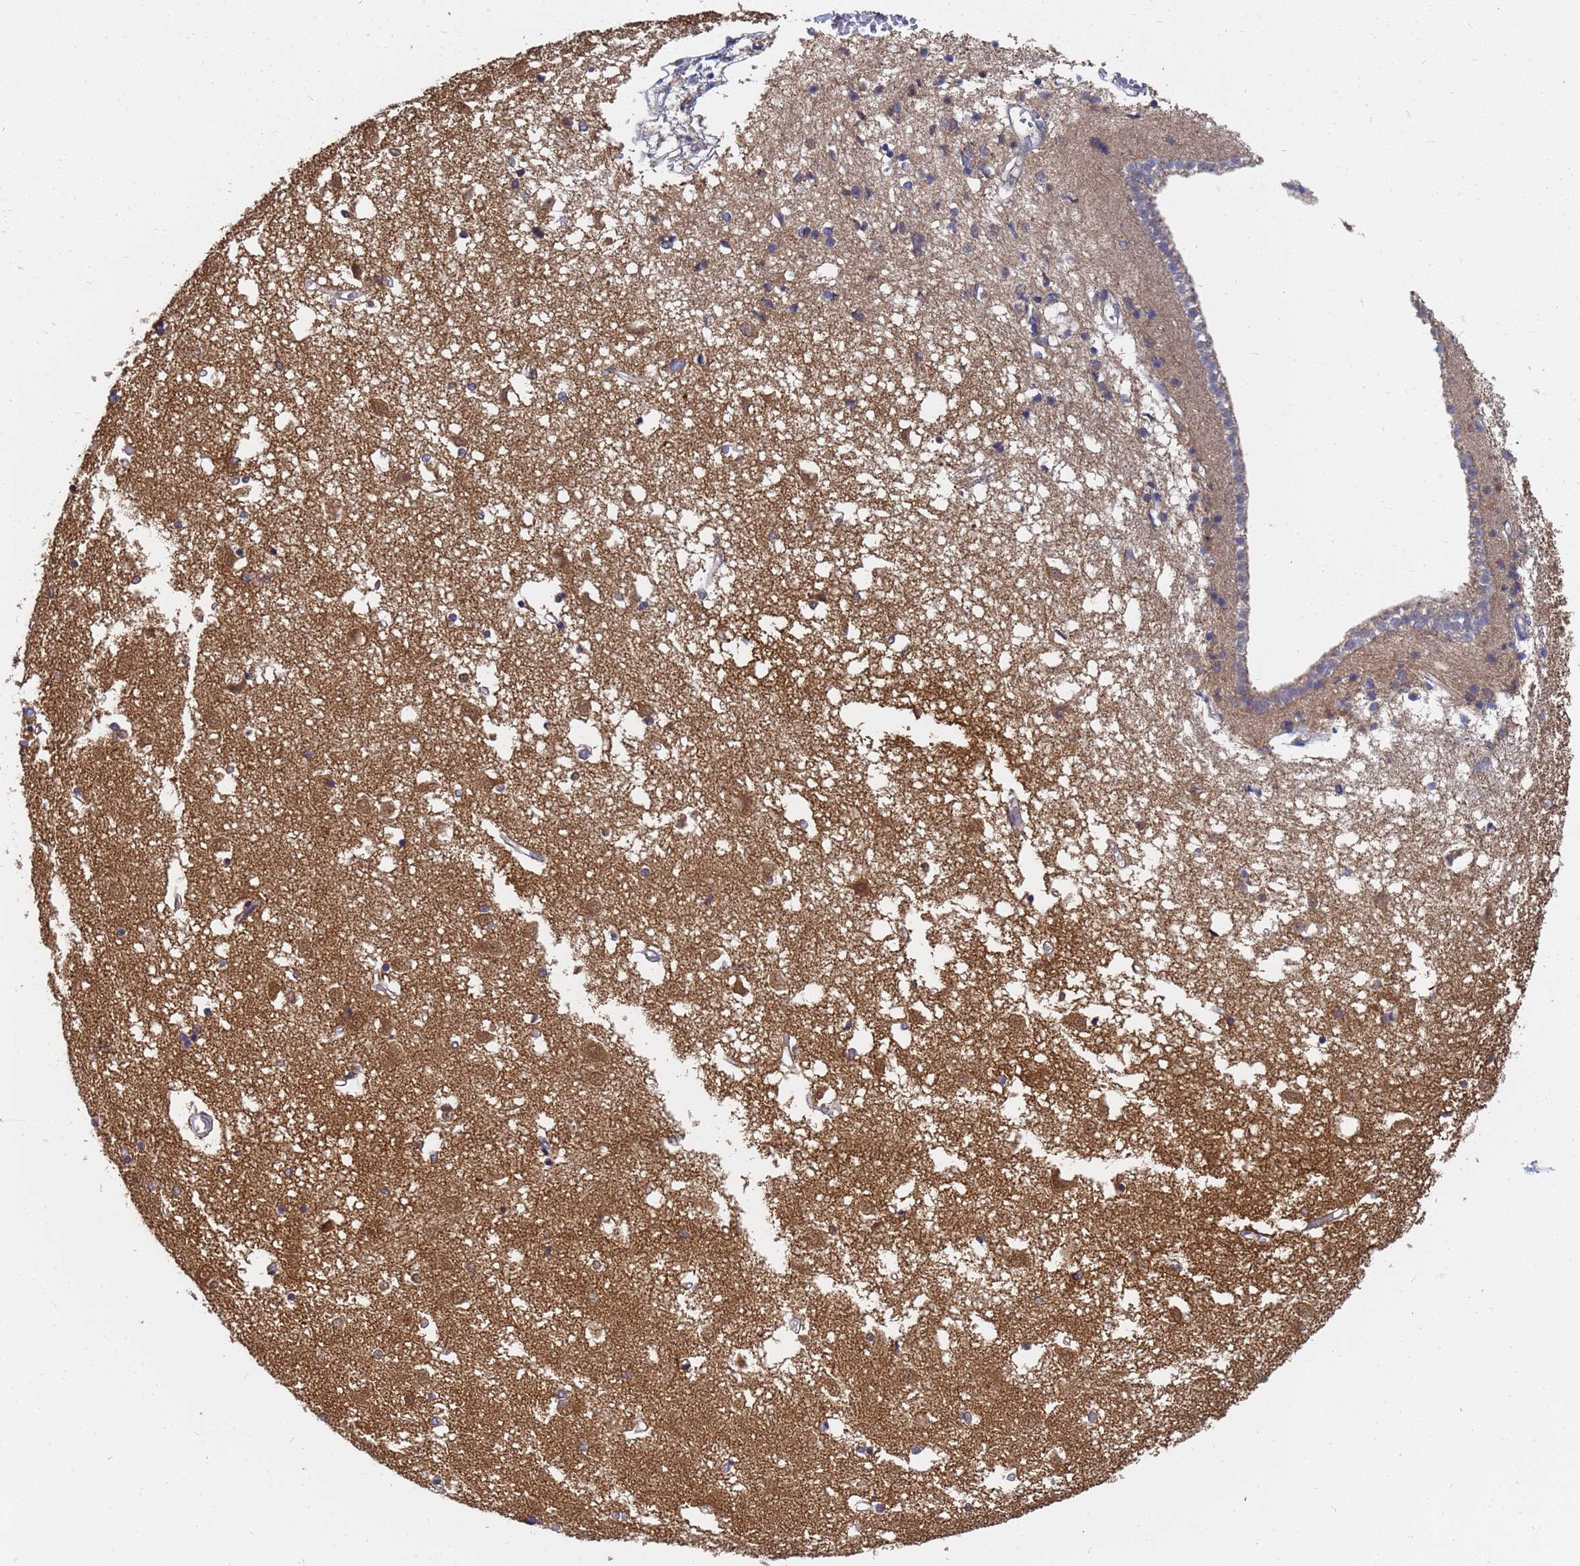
{"staining": {"intensity": "weak", "quantity": "25%-75%", "location": "cytoplasmic/membranous"}, "tissue": "caudate", "cell_type": "Glial cells", "image_type": "normal", "snomed": [{"axis": "morphology", "description": "Normal tissue, NOS"}, {"axis": "topography", "description": "Lateral ventricle wall"}], "caption": "Caudate stained for a protein (brown) reveals weak cytoplasmic/membranous positive positivity in about 25%-75% of glial cells.", "gene": "ALS2CL", "patient": {"sex": "male", "age": 45}}